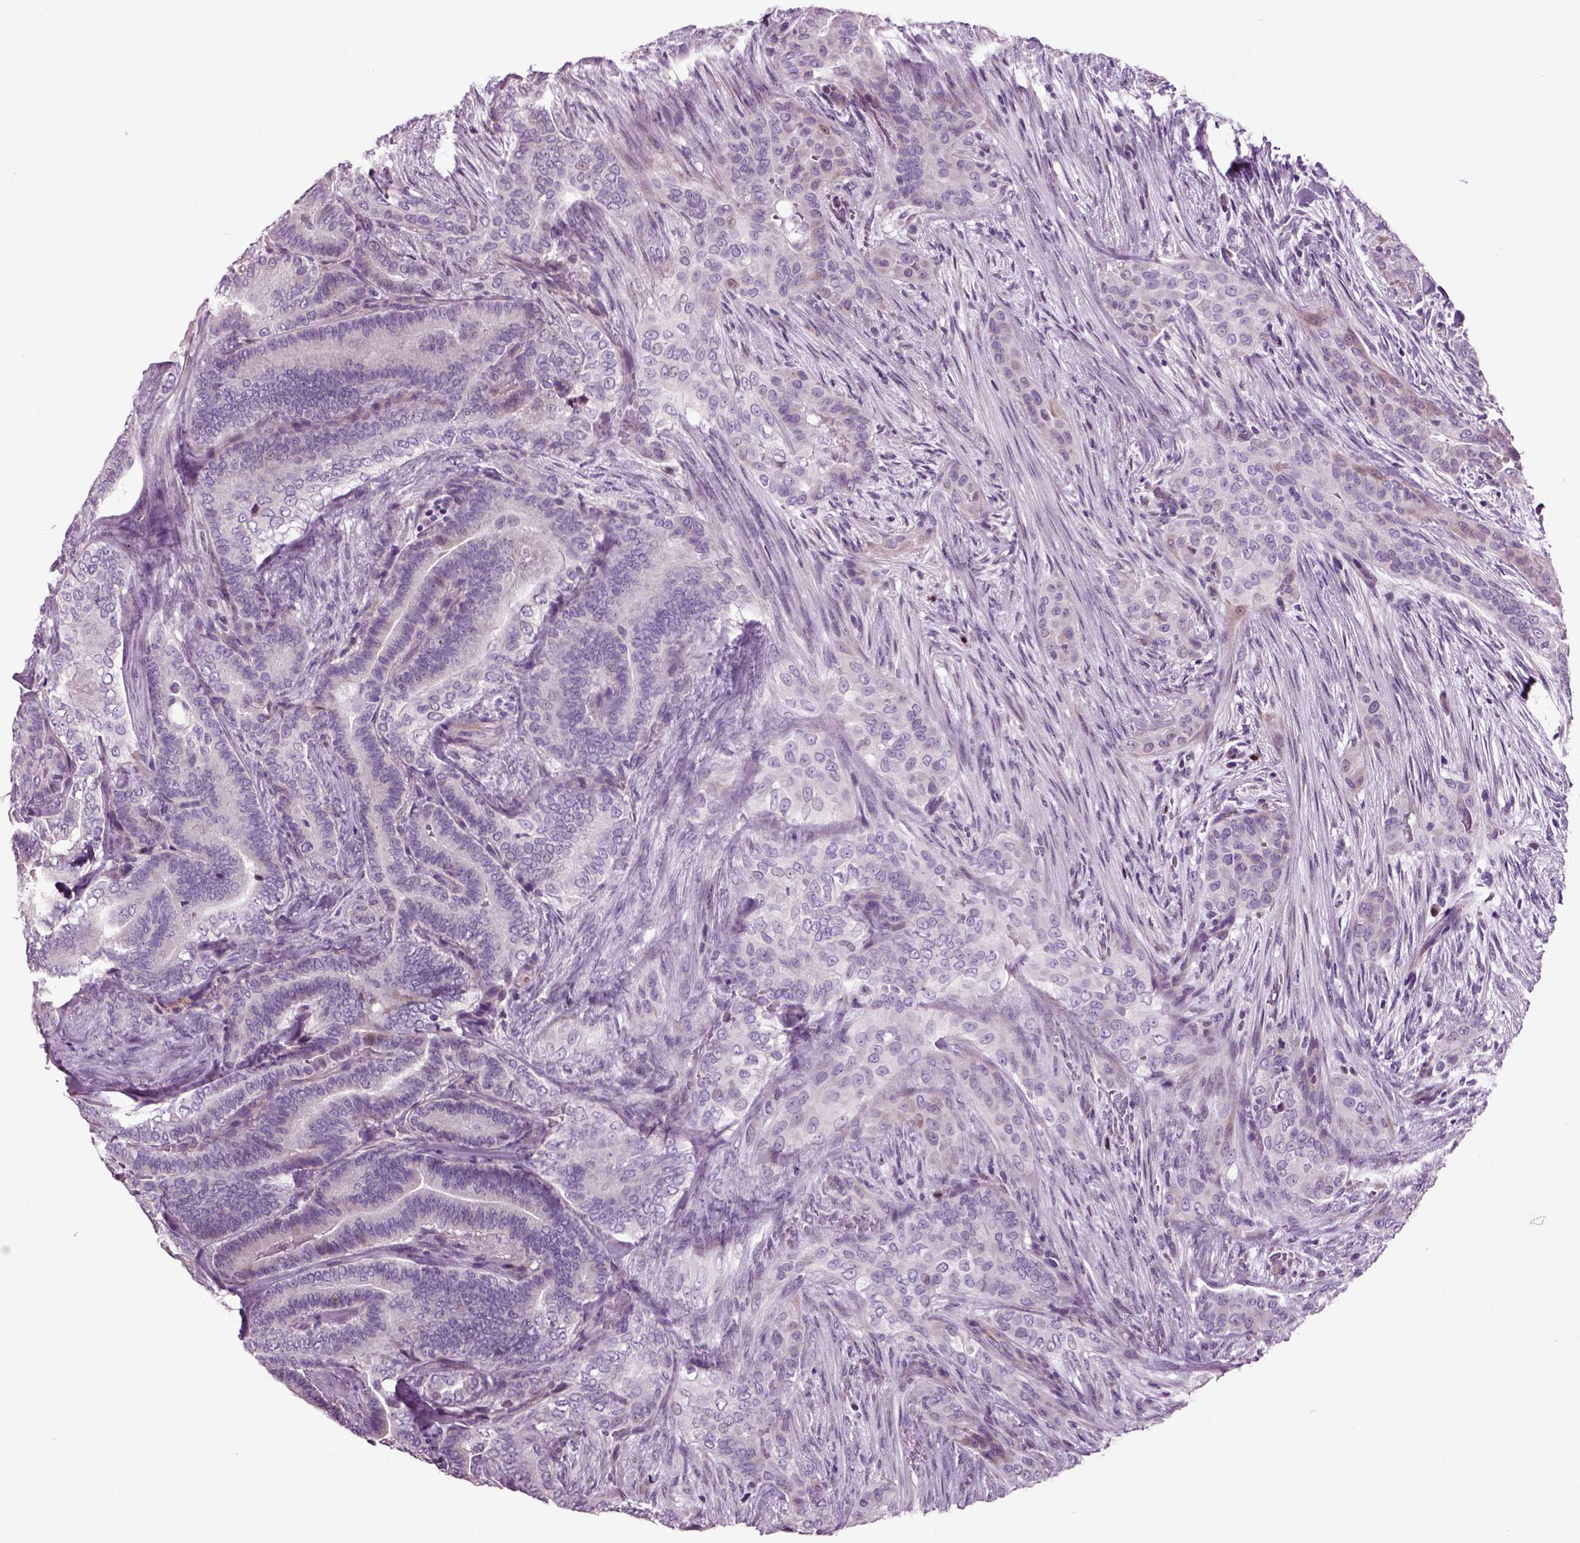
{"staining": {"intensity": "negative", "quantity": "none", "location": "none"}, "tissue": "thyroid cancer", "cell_type": "Tumor cells", "image_type": "cancer", "snomed": [{"axis": "morphology", "description": "Papillary adenocarcinoma, NOS"}, {"axis": "topography", "description": "Thyroid gland"}], "caption": "Papillary adenocarcinoma (thyroid) was stained to show a protein in brown. There is no significant positivity in tumor cells.", "gene": "ARID3A", "patient": {"sex": "male", "age": 61}}